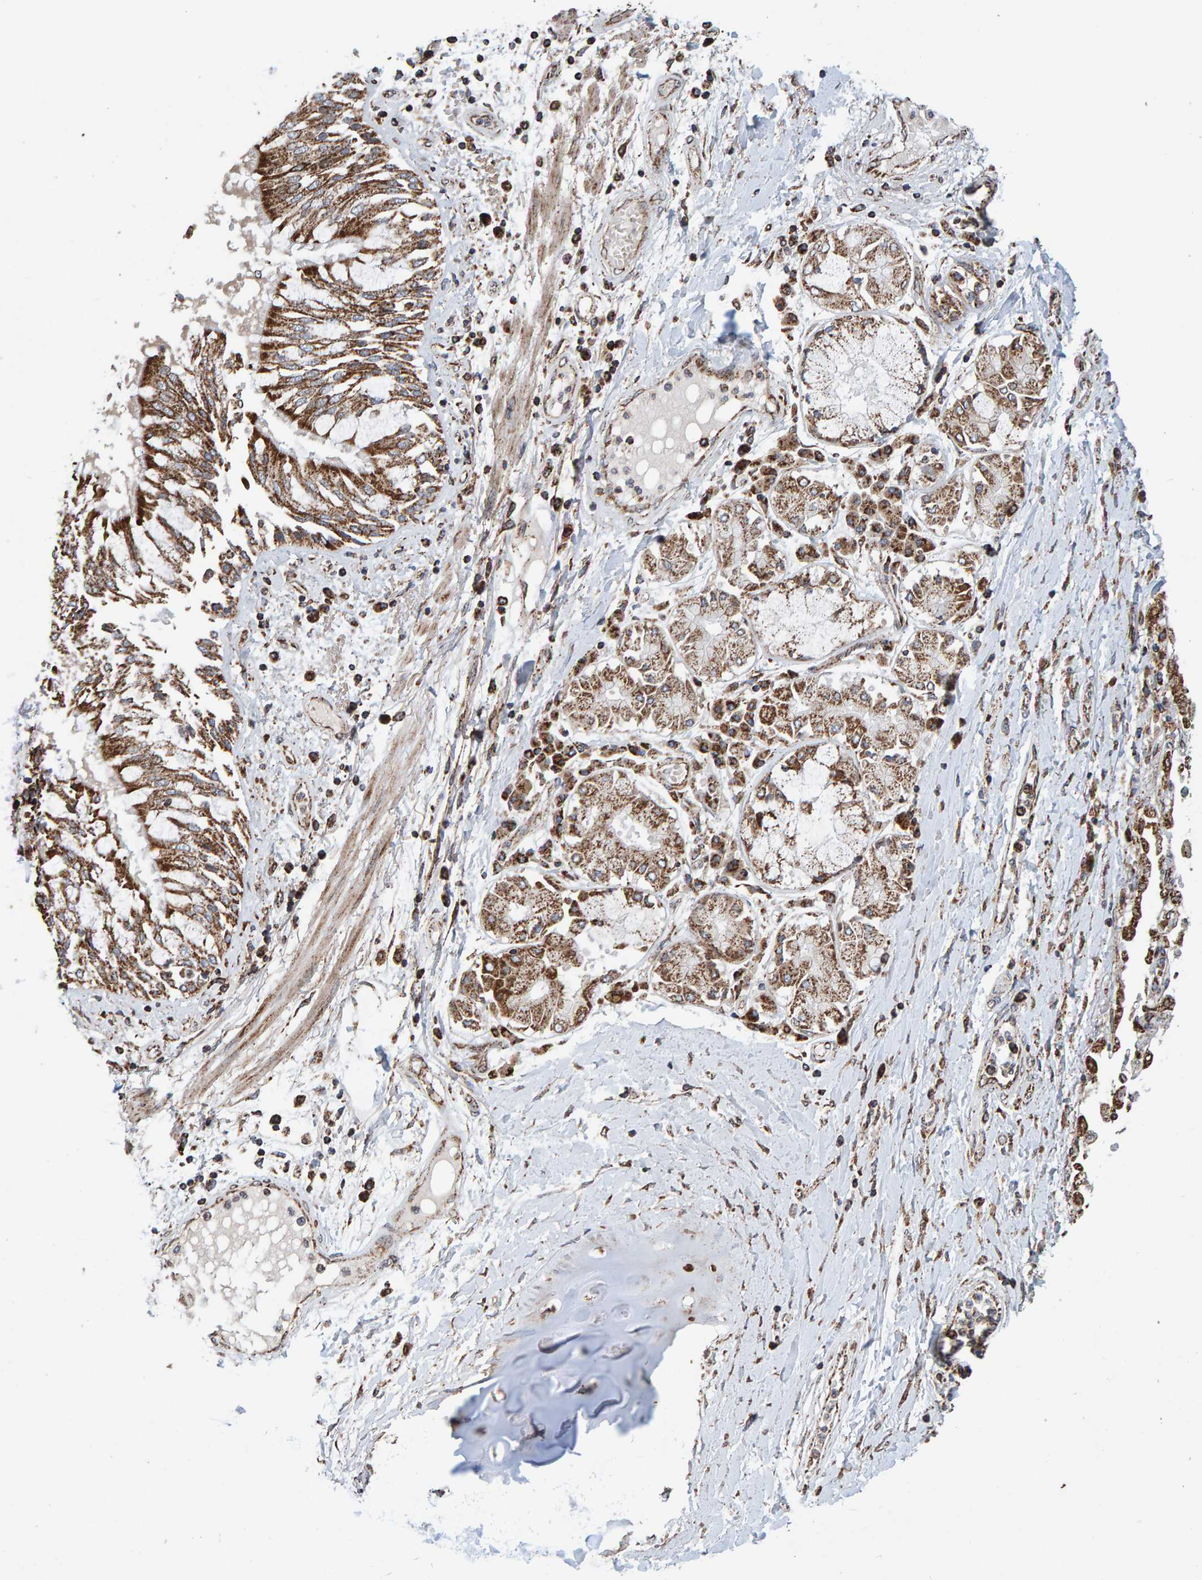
{"staining": {"intensity": "strong", "quantity": "25%-75%", "location": "cytoplasmic/membranous"}, "tissue": "lung cancer", "cell_type": "Tumor cells", "image_type": "cancer", "snomed": [{"axis": "morphology", "description": "Normal tissue, NOS"}, {"axis": "morphology", "description": "Squamous cell carcinoma, NOS"}, {"axis": "topography", "description": "Lymph node"}, {"axis": "topography", "description": "Cartilage tissue"}, {"axis": "topography", "description": "Bronchus"}, {"axis": "topography", "description": "Lung"}, {"axis": "topography", "description": "Peripheral nerve tissue"}], "caption": "Tumor cells exhibit strong cytoplasmic/membranous expression in approximately 25%-75% of cells in lung cancer (squamous cell carcinoma). (brown staining indicates protein expression, while blue staining denotes nuclei).", "gene": "MRPL45", "patient": {"sex": "female", "age": 49}}